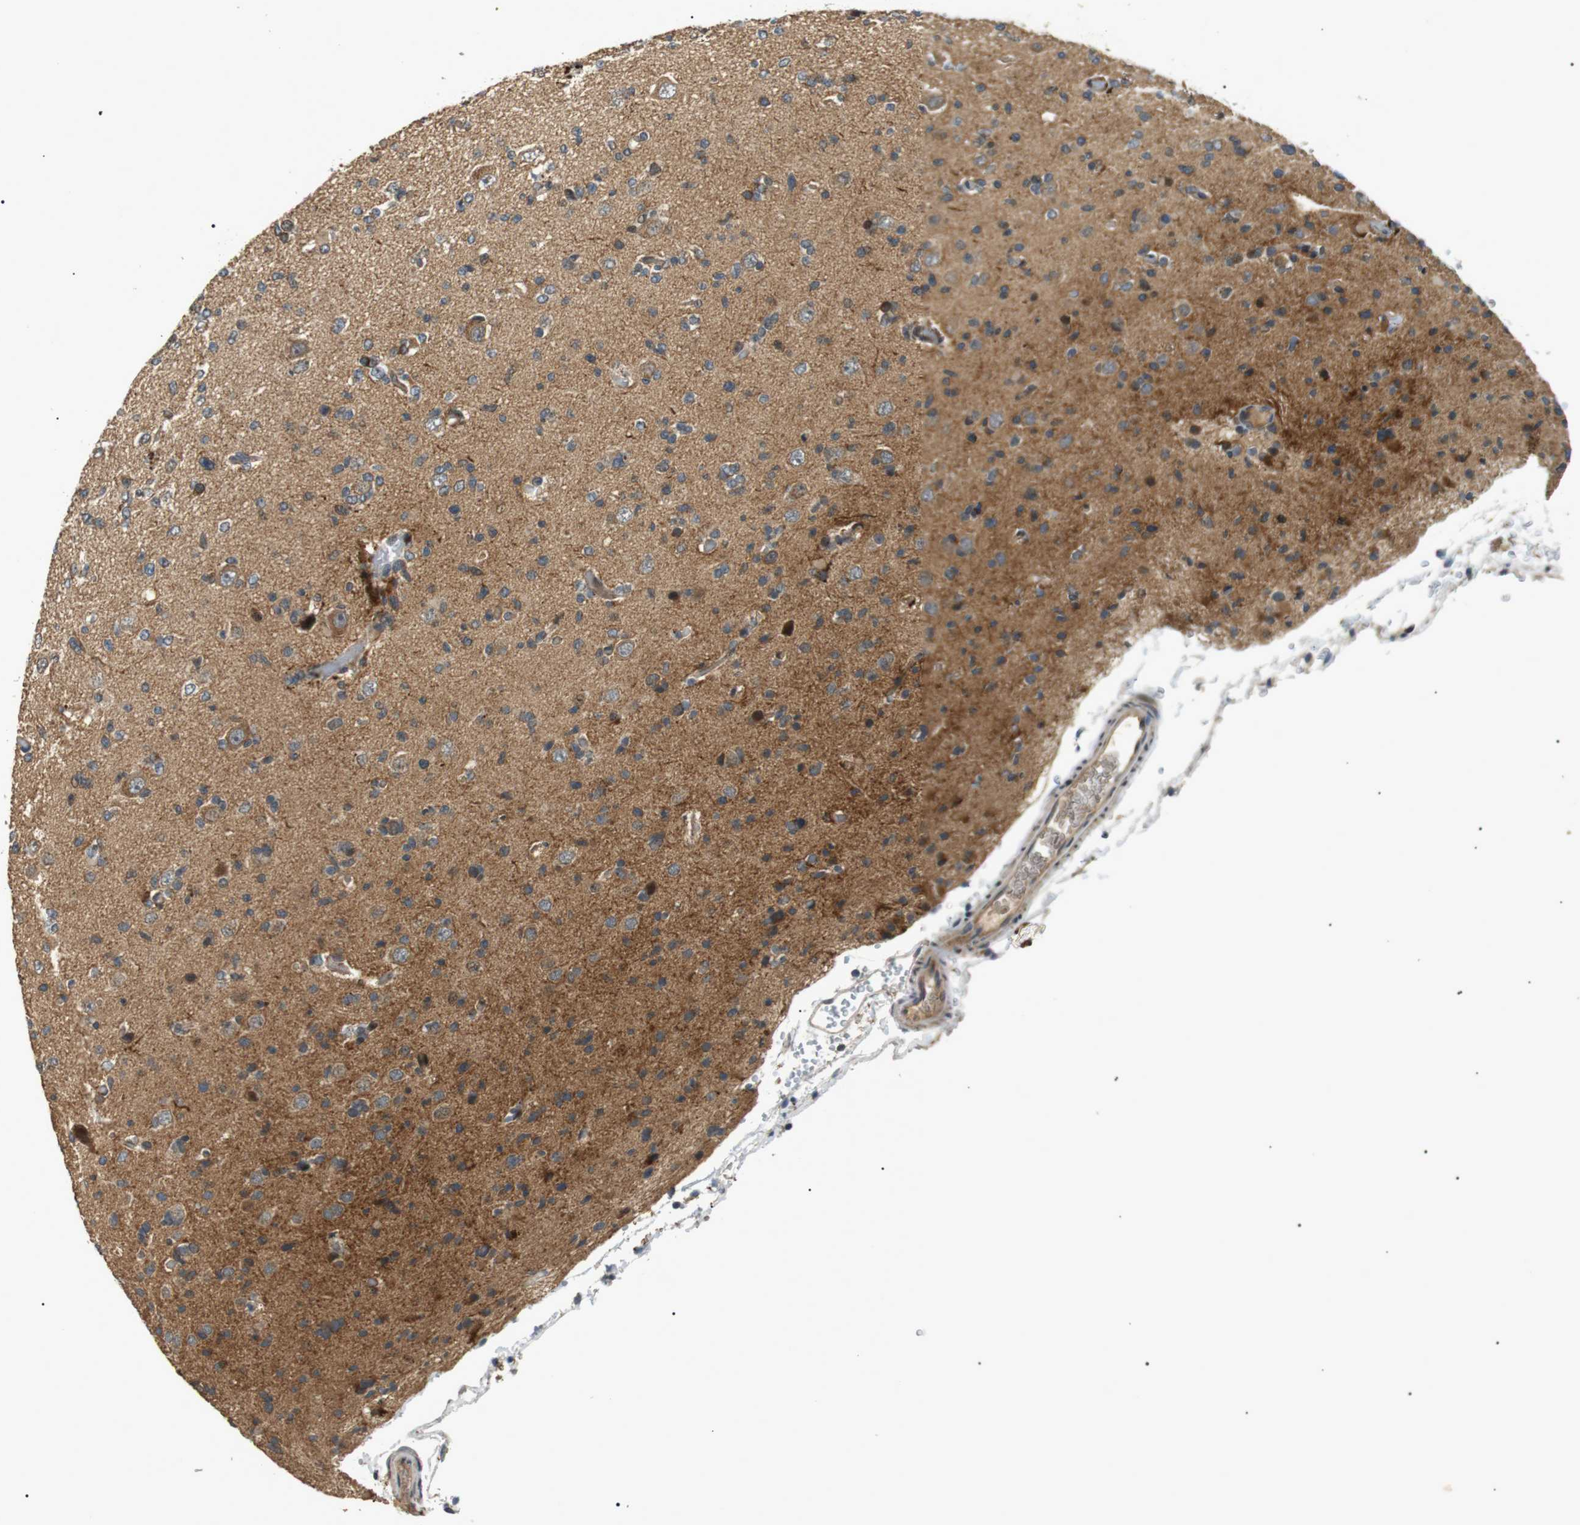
{"staining": {"intensity": "weak", "quantity": "25%-75%", "location": "cytoplasmic/membranous"}, "tissue": "glioma", "cell_type": "Tumor cells", "image_type": "cancer", "snomed": [{"axis": "morphology", "description": "Glioma, malignant, Low grade"}, {"axis": "topography", "description": "Brain"}], "caption": "Immunohistochemical staining of human glioma demonstrates low levels of weak cytoplasmic/membranous expression in approximately 25%-75% of tumor cells. (DAB (3,3'-diaminobenzidine) IHC with brightfield microscopy, high magnification).", "gene": "HSPA13", "patient": {"sex": "female", "age": 22}}